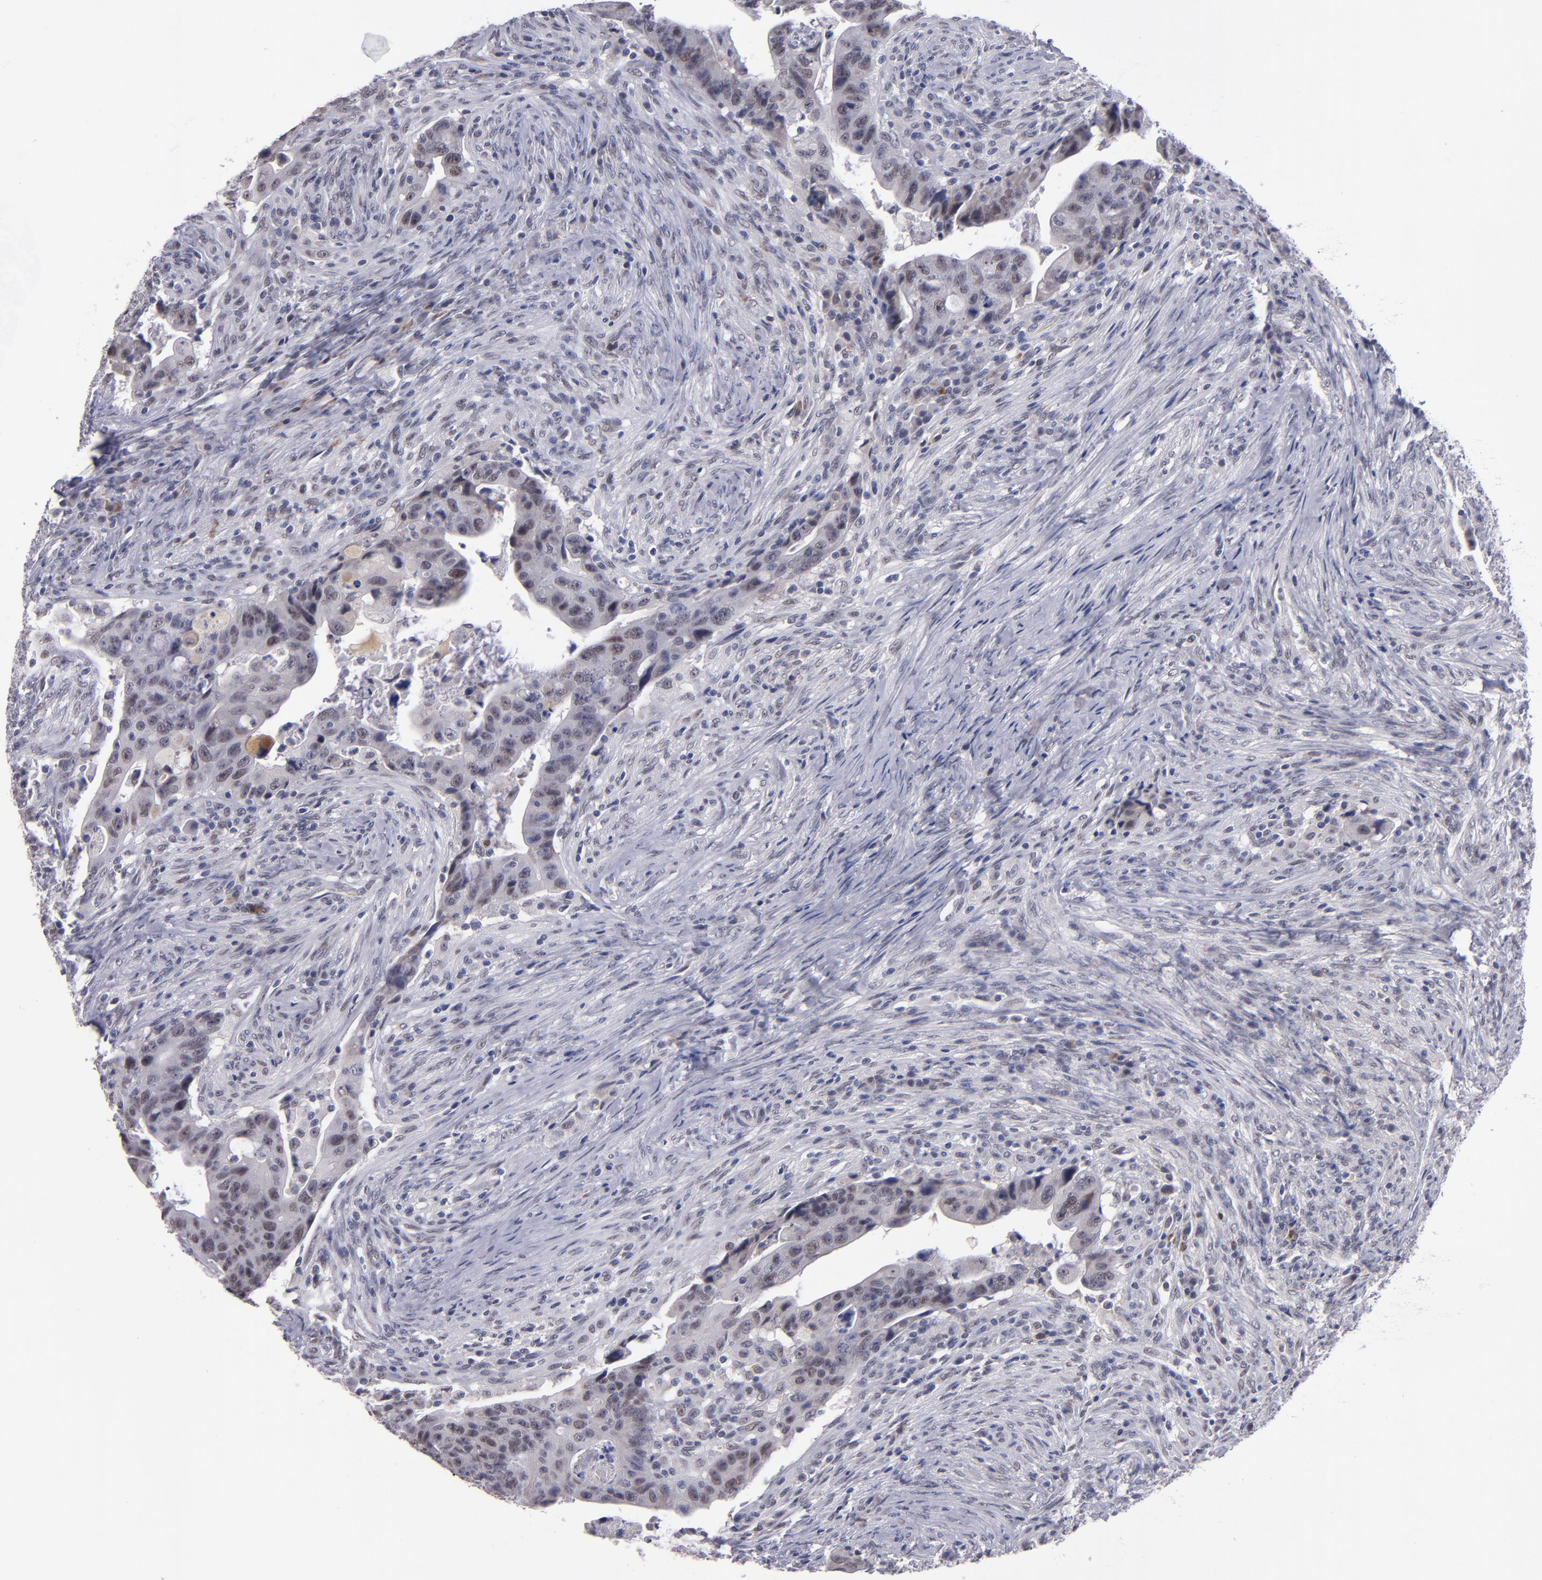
{"staining": {"intensity": "weak", "quantity": "25%-75%", "location": "cytoplasmic/membranous,nuclear"}, "tissue": "colorectal cancer", "cell_type": "Tumor cells", "image_type": "cancer", "snomed": [{"axis": "morphology", "description": "Adenocarcinoma, NOS"}, {"axis": "topography", "description": "Rectum"}], "caption": "Colorectal adenocarcinoma stained with a protein marker displays weak staining in tumor cells.", "gene": "OTUB2", "patient": {"sex": "female", "age": 71}}